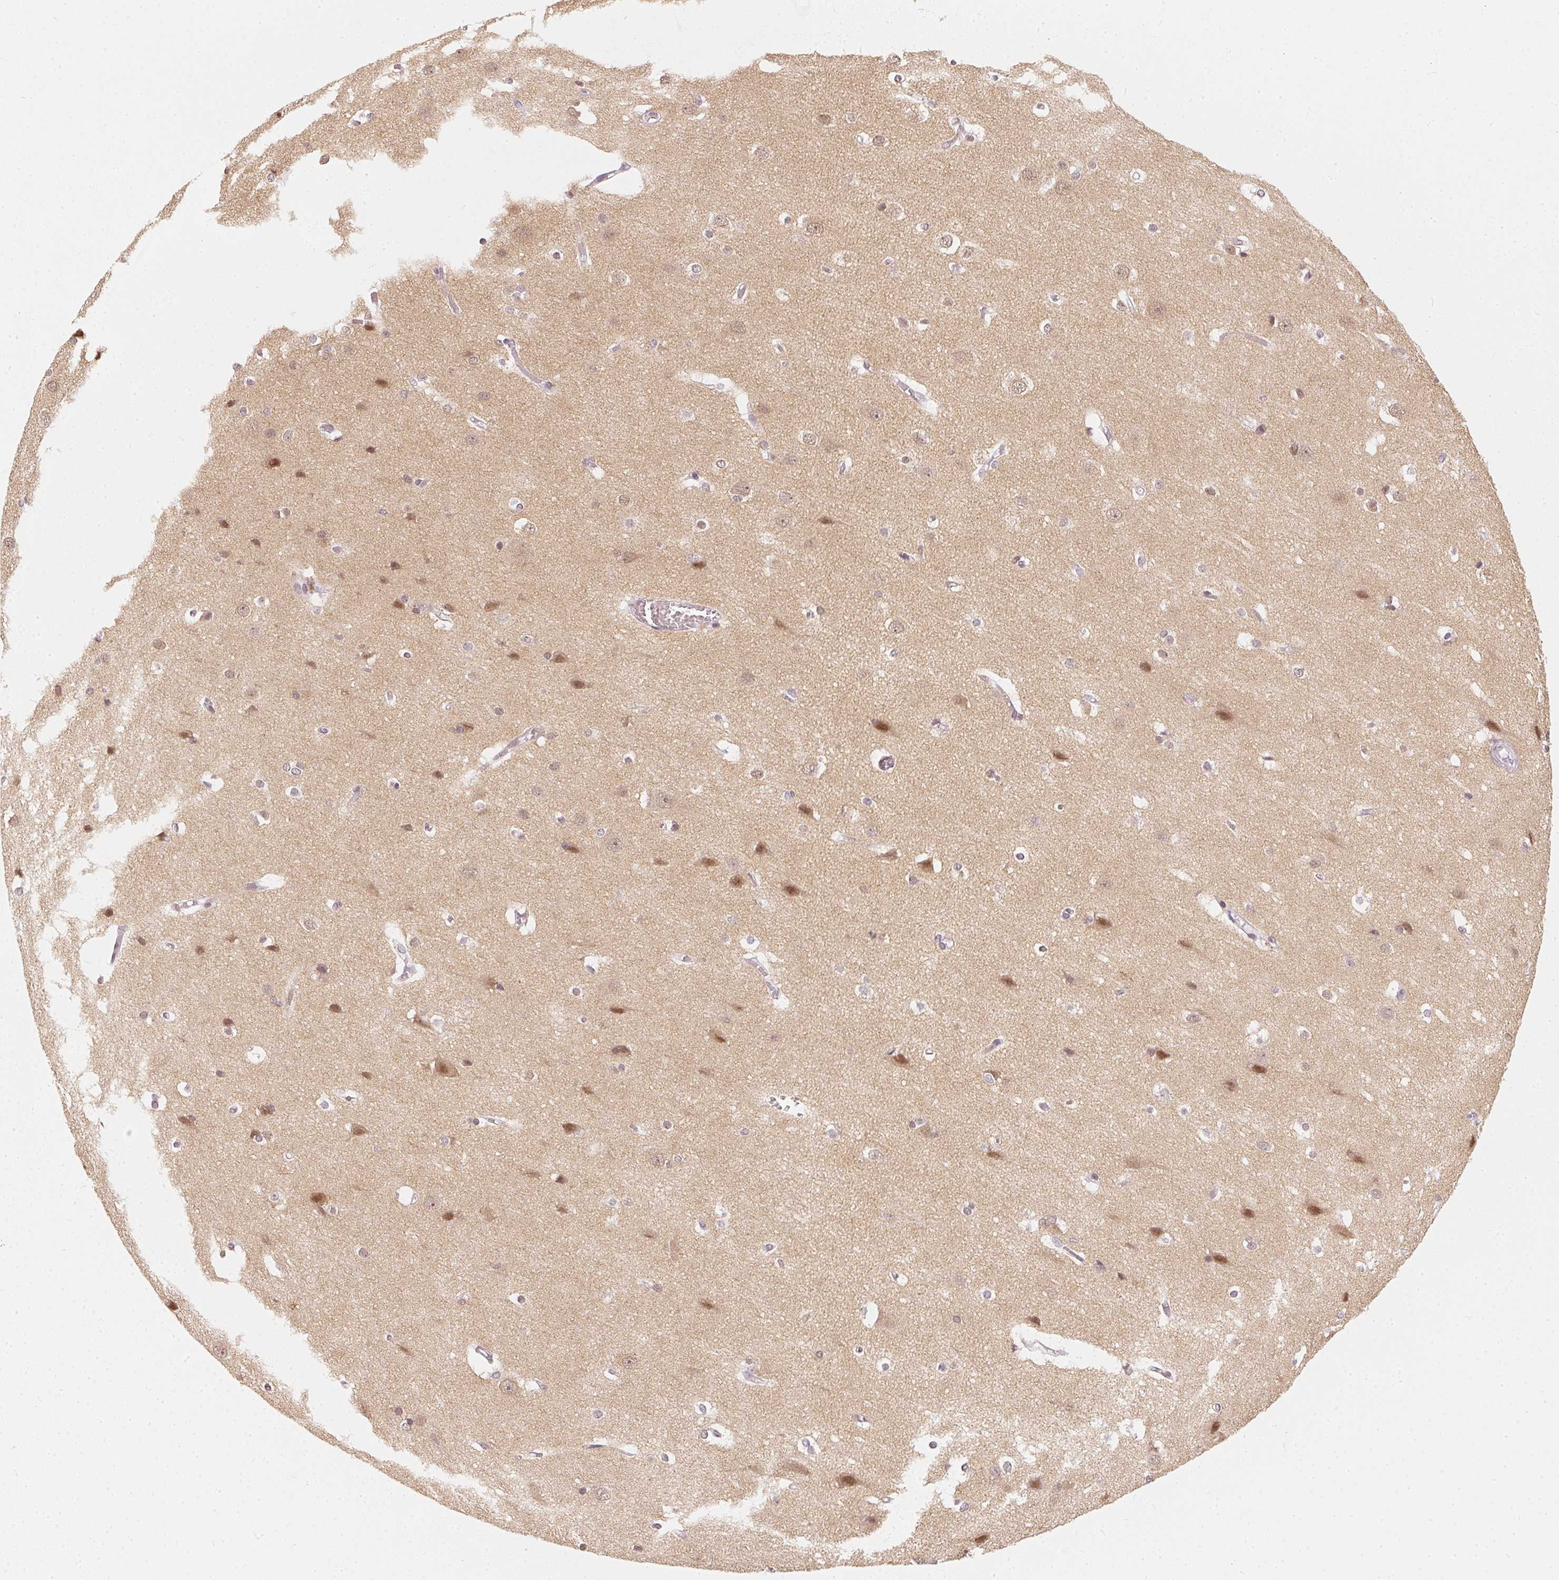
{"staining": {"intensity": "negative", "quantity": "none", "location": "none"}, "tissue": "cerebral cortex", "cell_type": "Endothelial cells", "image_type": "normal", "snomed": [{"axis": "morphology", "description": "Normal tissue, NOS"}, {"axis": "topography", "description": "Cerebral cortex"}], "caption": "Endothelial cells show no significant staining in normal cerebral cortex. (DAB (3,3'-diaminobenzidine) immunohistochemistry visualized using brightfield microscopy, high magnification).", "gene": "DNAJC6", "patient": {"sex": "male", "age": 37}}